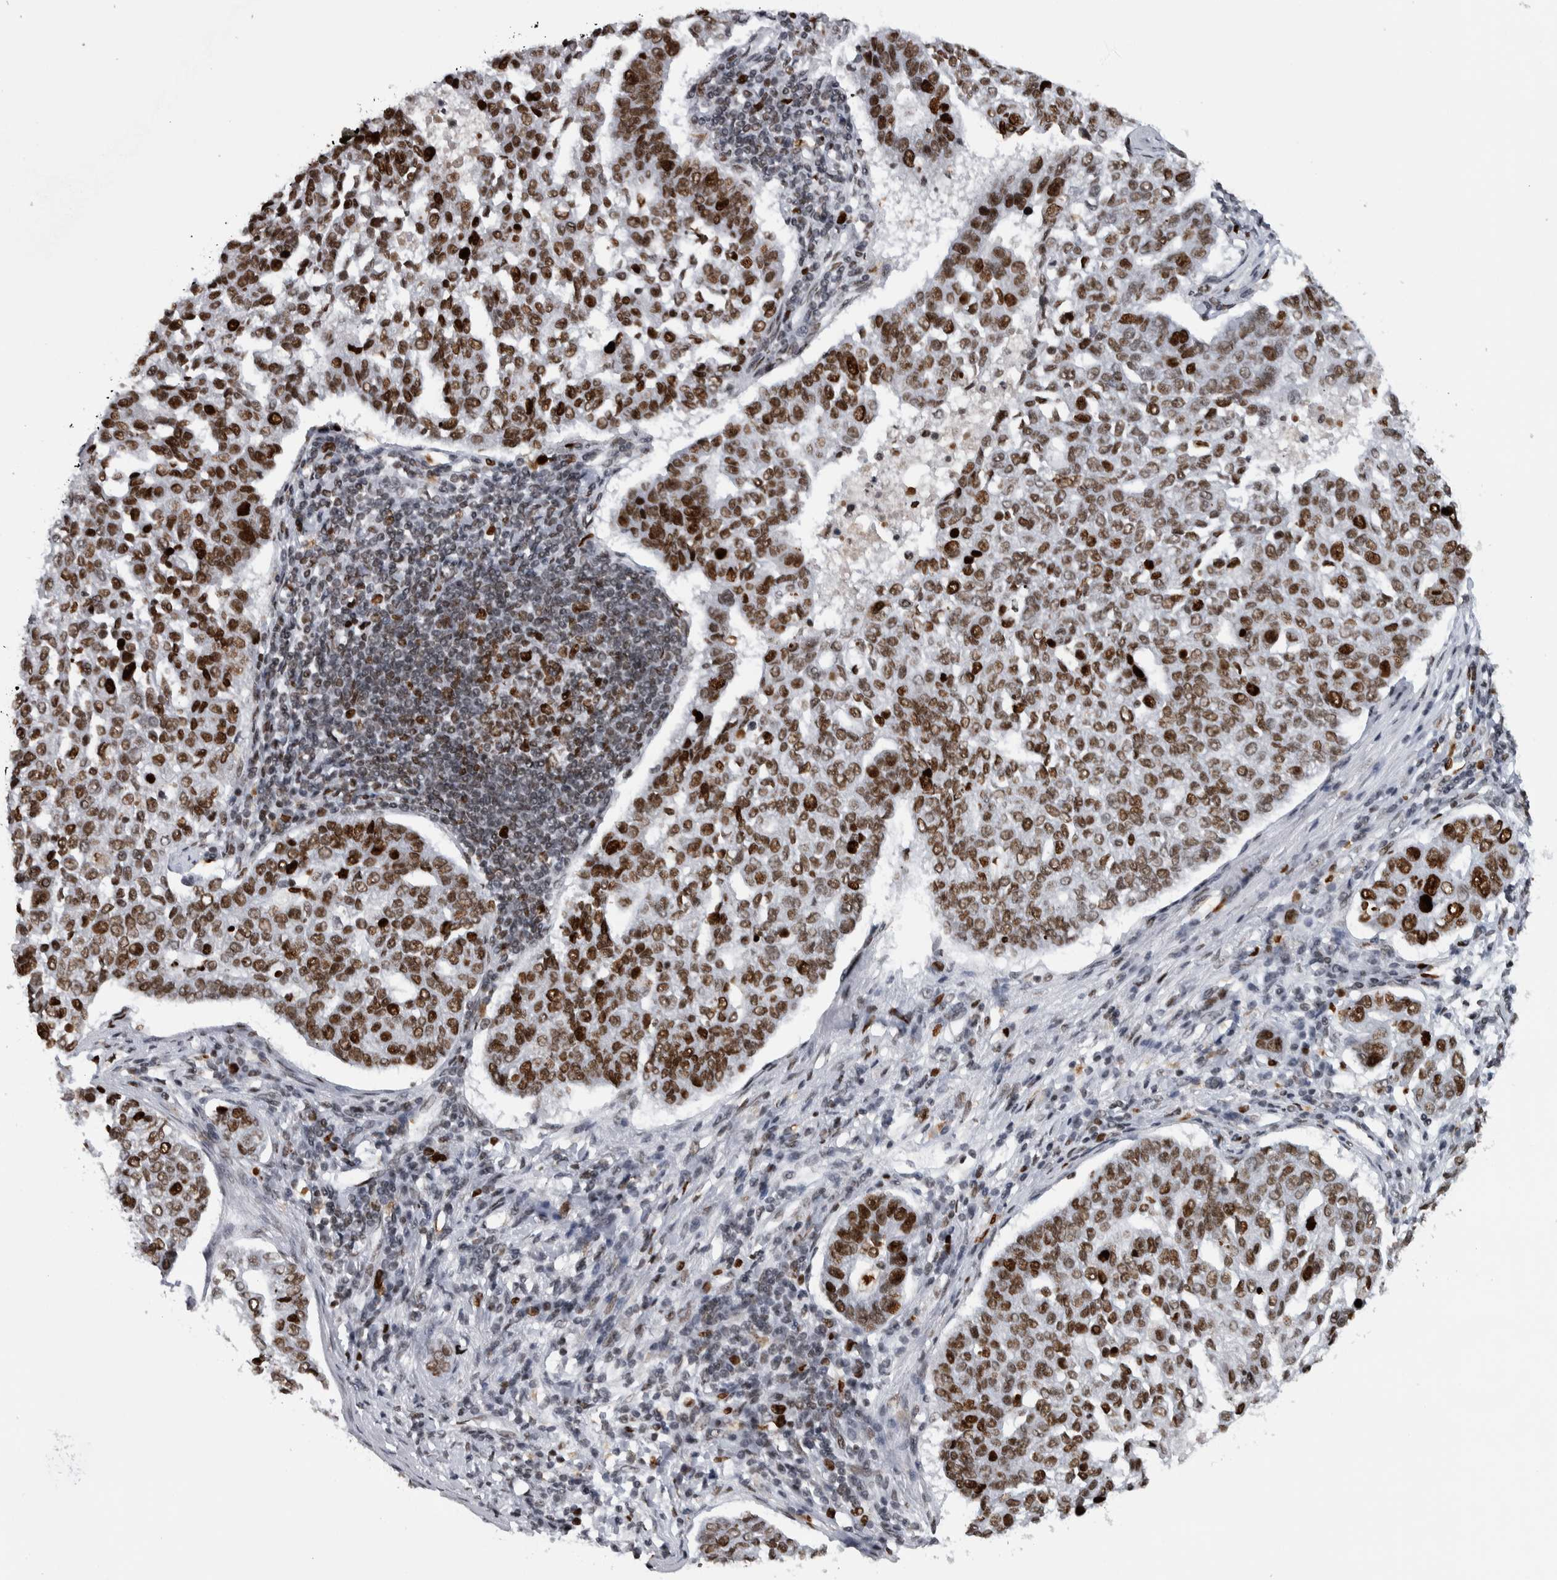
{"staining": {"intensity": "strong", "quantity": ">75%", "location": "nuclear"}, "tissue": "pancreatic cancer", "cell_type": "Tumor cells", "image_type": "cancer", "snomed": [{"axis": "morphology", "description": "Adenocarcinoma, NOS"}, {"axis": "topography", "description": "Pancreas"}], "caption": "This micrograph shows pancreatic adenocarcinoma stained with immunohistochemistry to label a protein in brown. The nuclear of tumor cells show strong positivity for the protein. Nuclei are counter-stained blue.", "gene": "TOP2B", "patient": {"sex": "female", "age": 61}}